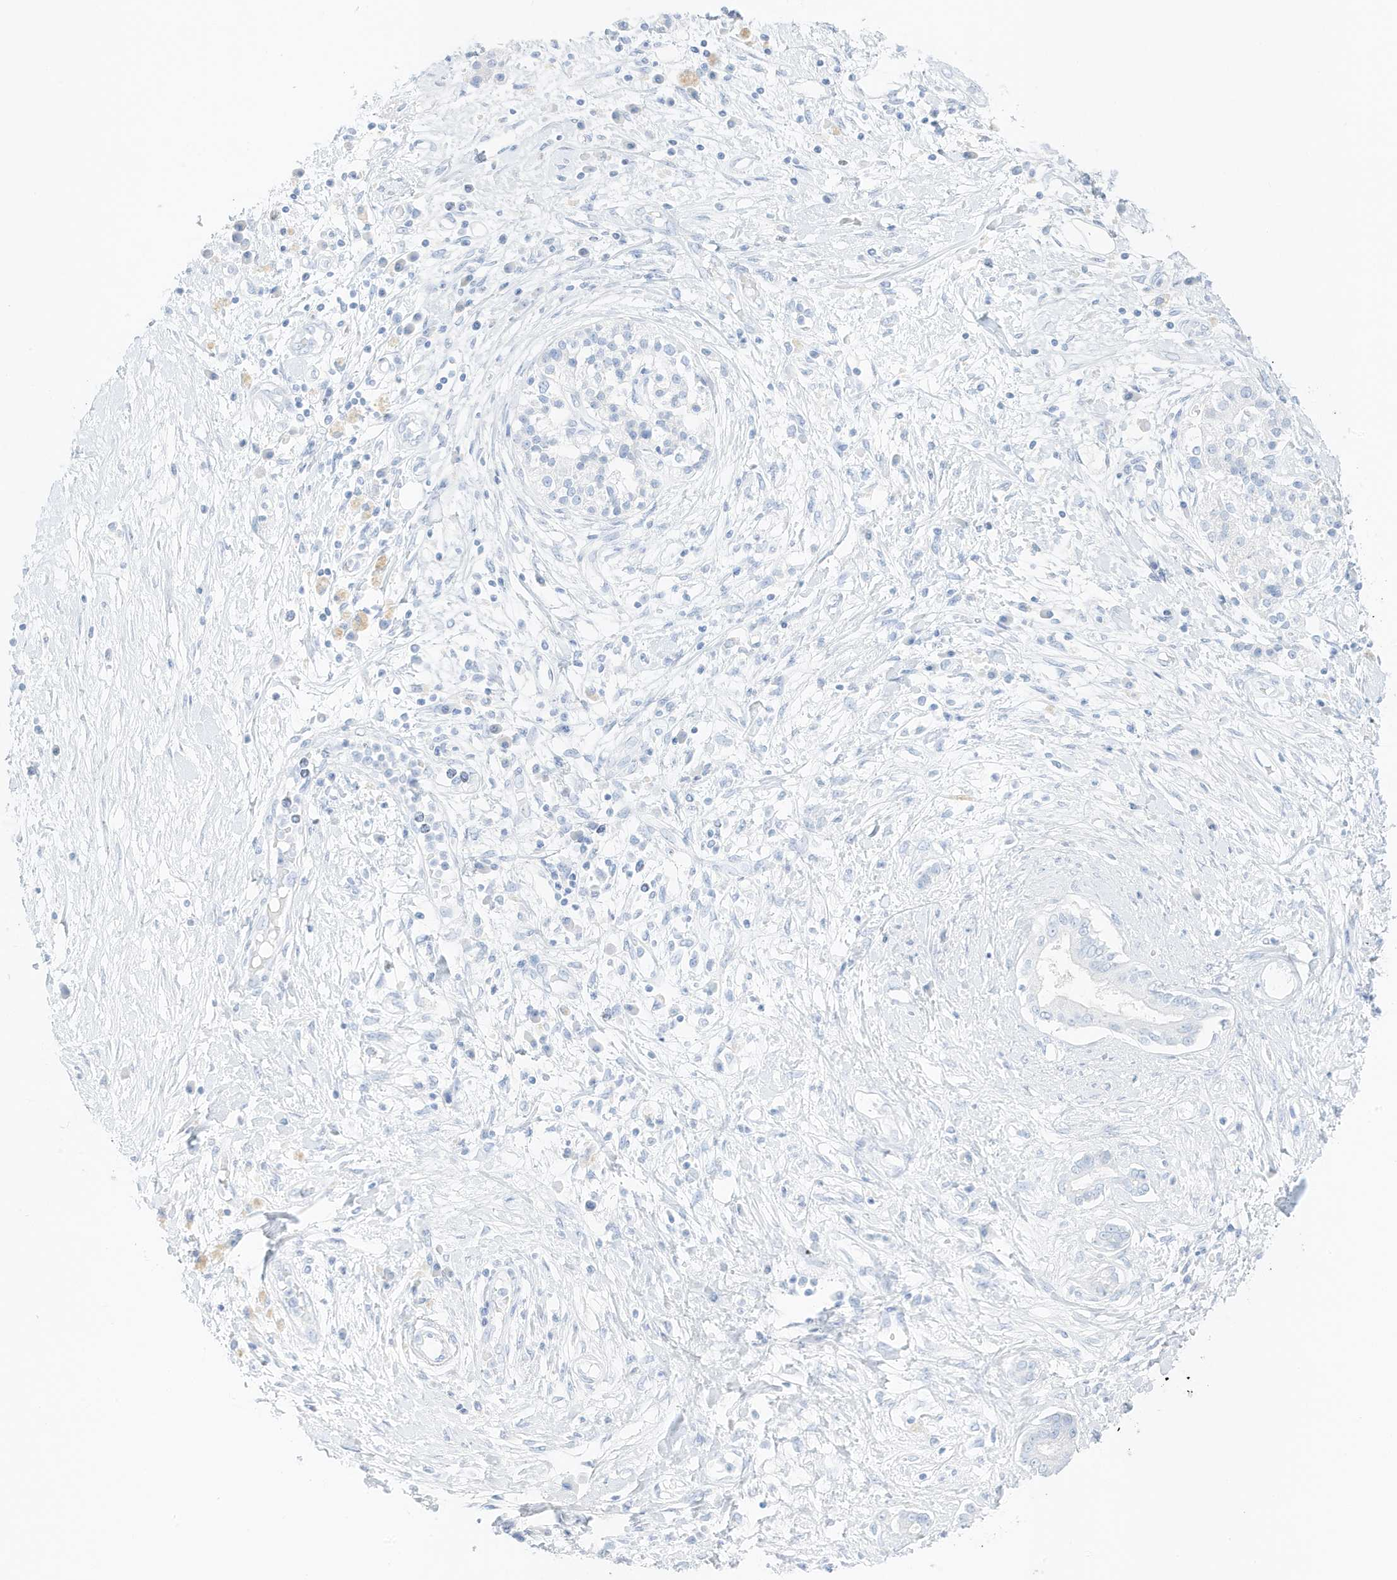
{"staining": {"intensity": "negative", "quantity": "none", "location": "none"}, "tissue": "pancreatic cancer", "cell_type": "Tumor cells", "image_type": "cancer", "snomed": [{"axis": "morphology", "description": "Adenocarcinoma, NOS"}, {"axis": "topography", "description": "Pancreas"}], "caption": "IHC image of pancreatic cancer stained for a protein (brown), which demonstrates no staining in tumor cells.", "gene": "SLC22A13", "patient": {"sex": "female", "age": 56}}